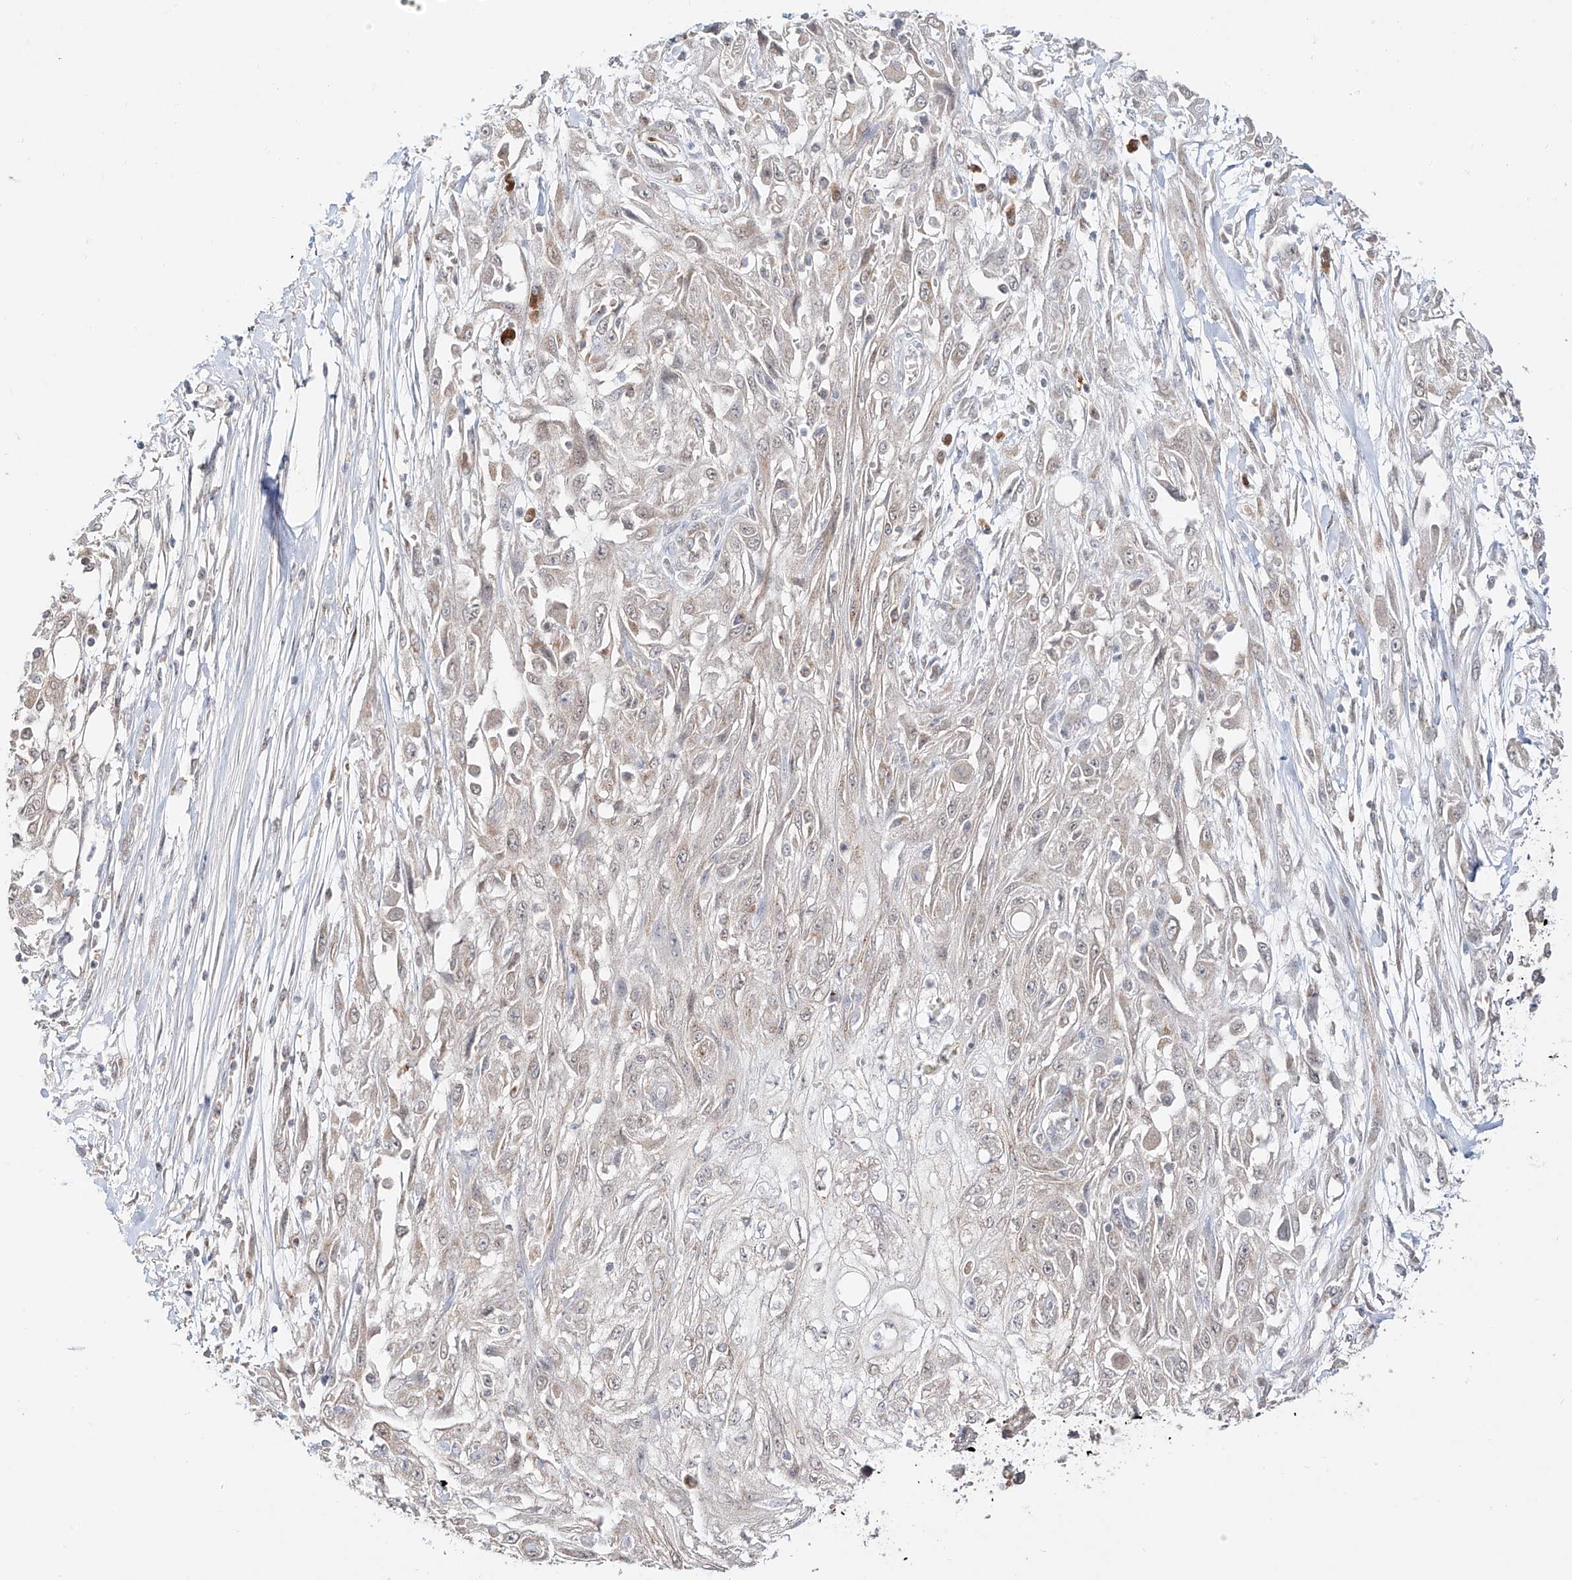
{"staining": {"intensity": "weak", "quantity": "<25%", "location": "cytoplasmic/membranous"}, "tissue": "skin cancer", "cell_type": "Tumor cells", "image_type": "cancer", "snomed": [{"axis": "morphology", "description": "Squamous cell carcinoma, NOS"}, {"axis": "morphology", "description": "Squamous cell carcinoma, metastatic, NOS"}, {"axis": "topography", "description": "Skin"}, {"axis": "topography", "description": "Lymph node"}], "caption": "Image shows no significant protein positivity in tumor cells of skin cancer (squamous cell carcinoma). (DAB immunohistochemistry, high magnification).", "gene": "BSDC1", "patient": {"sex": "male", "age": 75}}